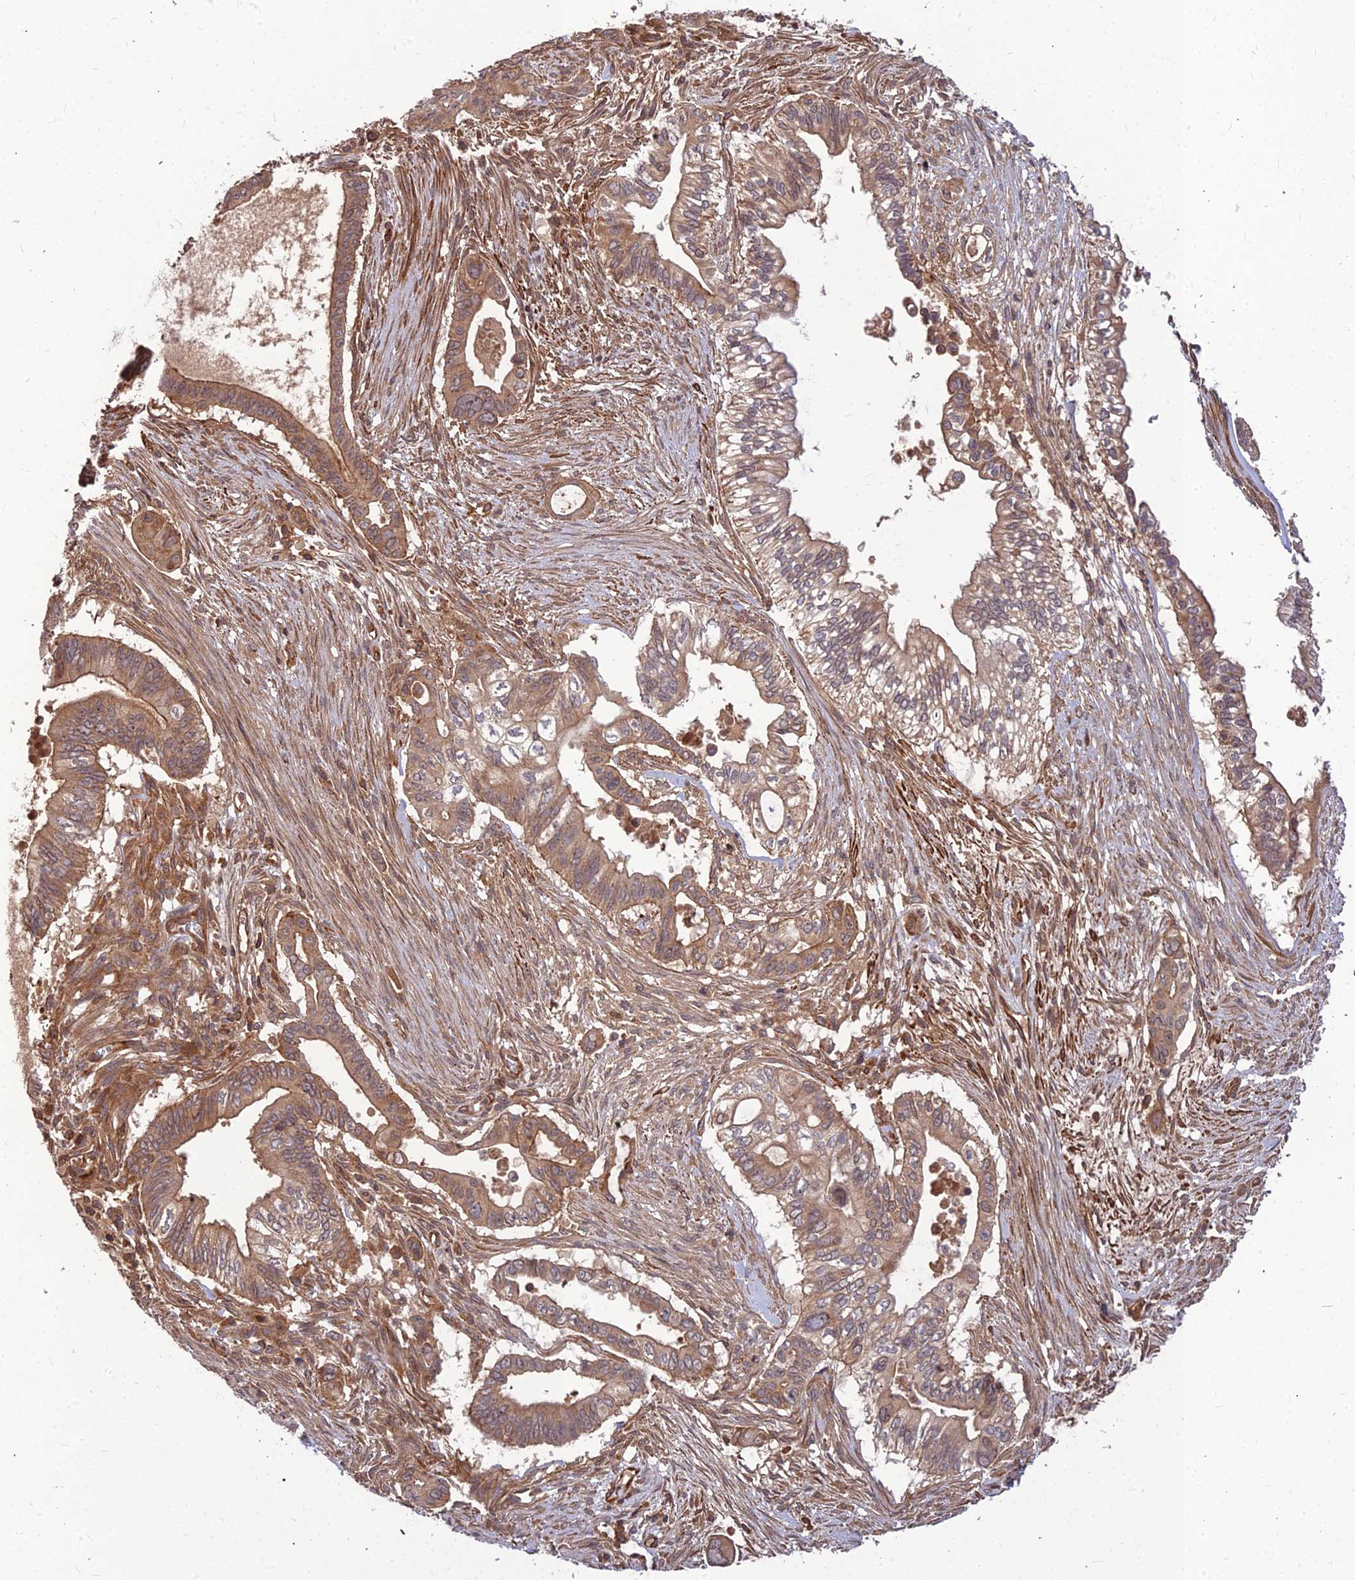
{"staining": {"intensity": "moderate", "quantity": "25%-75%", "location": "cytoplasmic/membranous"}, "tissue": "pancreatic cancer", "cell_type": "Tumor cells", "image_type": "cancer", "snomed": [{"axis": "morphology", "description": "Adenocarcinoma, NOS"}, {"axis": "topography", "description": "Pancreas"}], "caption": "High-magnification brightfield microscopy of pancreatic adenocarcinoma stained with DAB (3,3'-diaminobenzidine) (brown) and counterstained with hematoxylin (blue). tumor cells exhibit moderate cytoplasmic/membranous expression is present in about25%-75% of cells.", "gene": "ZNF467", "patient": {"sex": "male", "age": 68}}